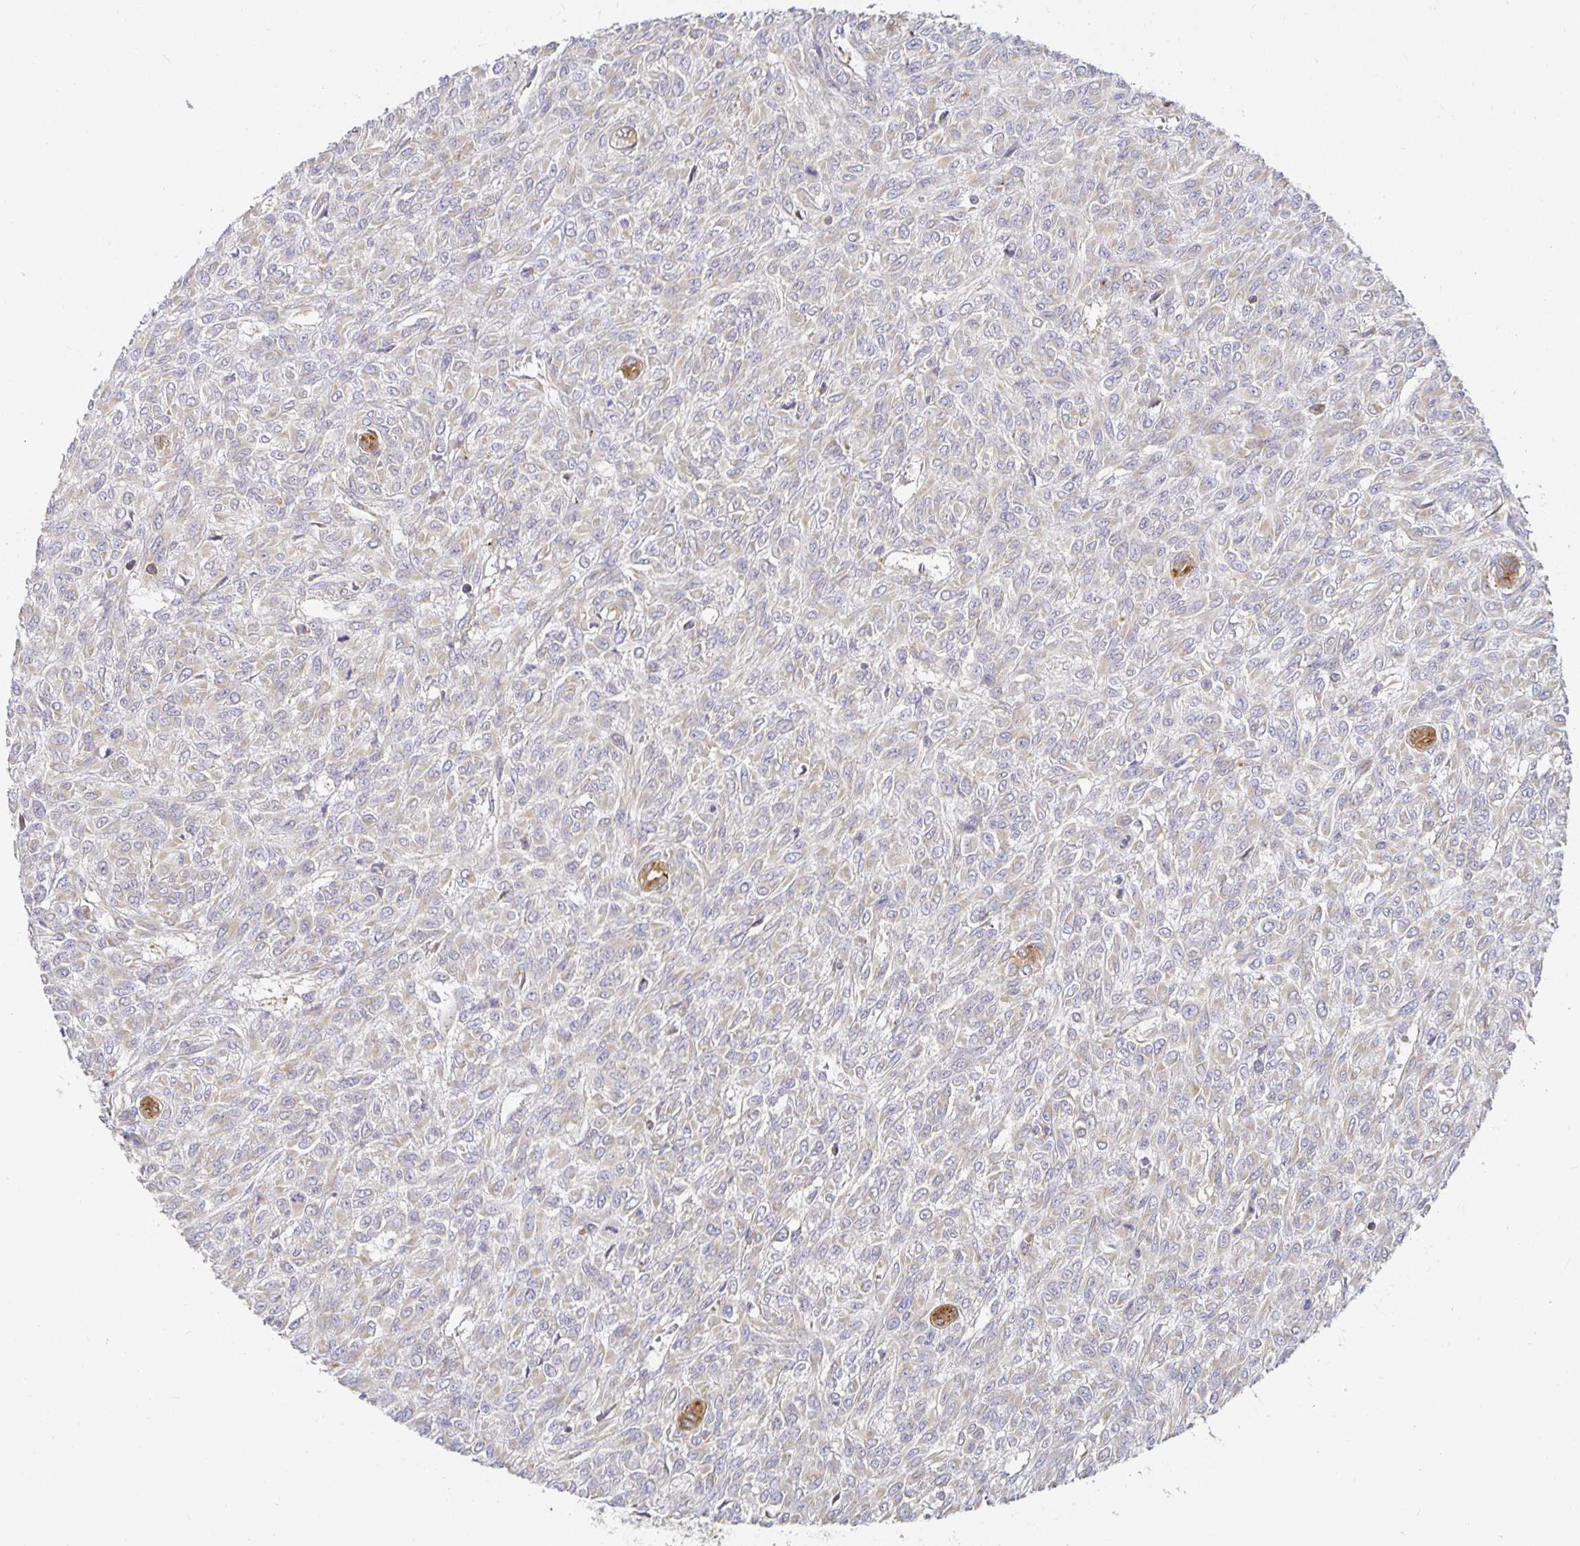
{"staining": {"intensity": "negative", "quantity": "none", "location": "none"}, "tissue": "renal cancer", "cell_type": "Tumor cells", "image_type": "cancer", "snomed": [{"axis": "morphology", "description": "Adenocarcinoma, NOS"}, {"axis": "topography", "description": "Kidney"}], "caption": "Renal cancer was stained to show a protein in brown. There is no significant expression in tumor cells.", "gene": "NOMO1", "patient": {"sex": "male", "age": 58}}